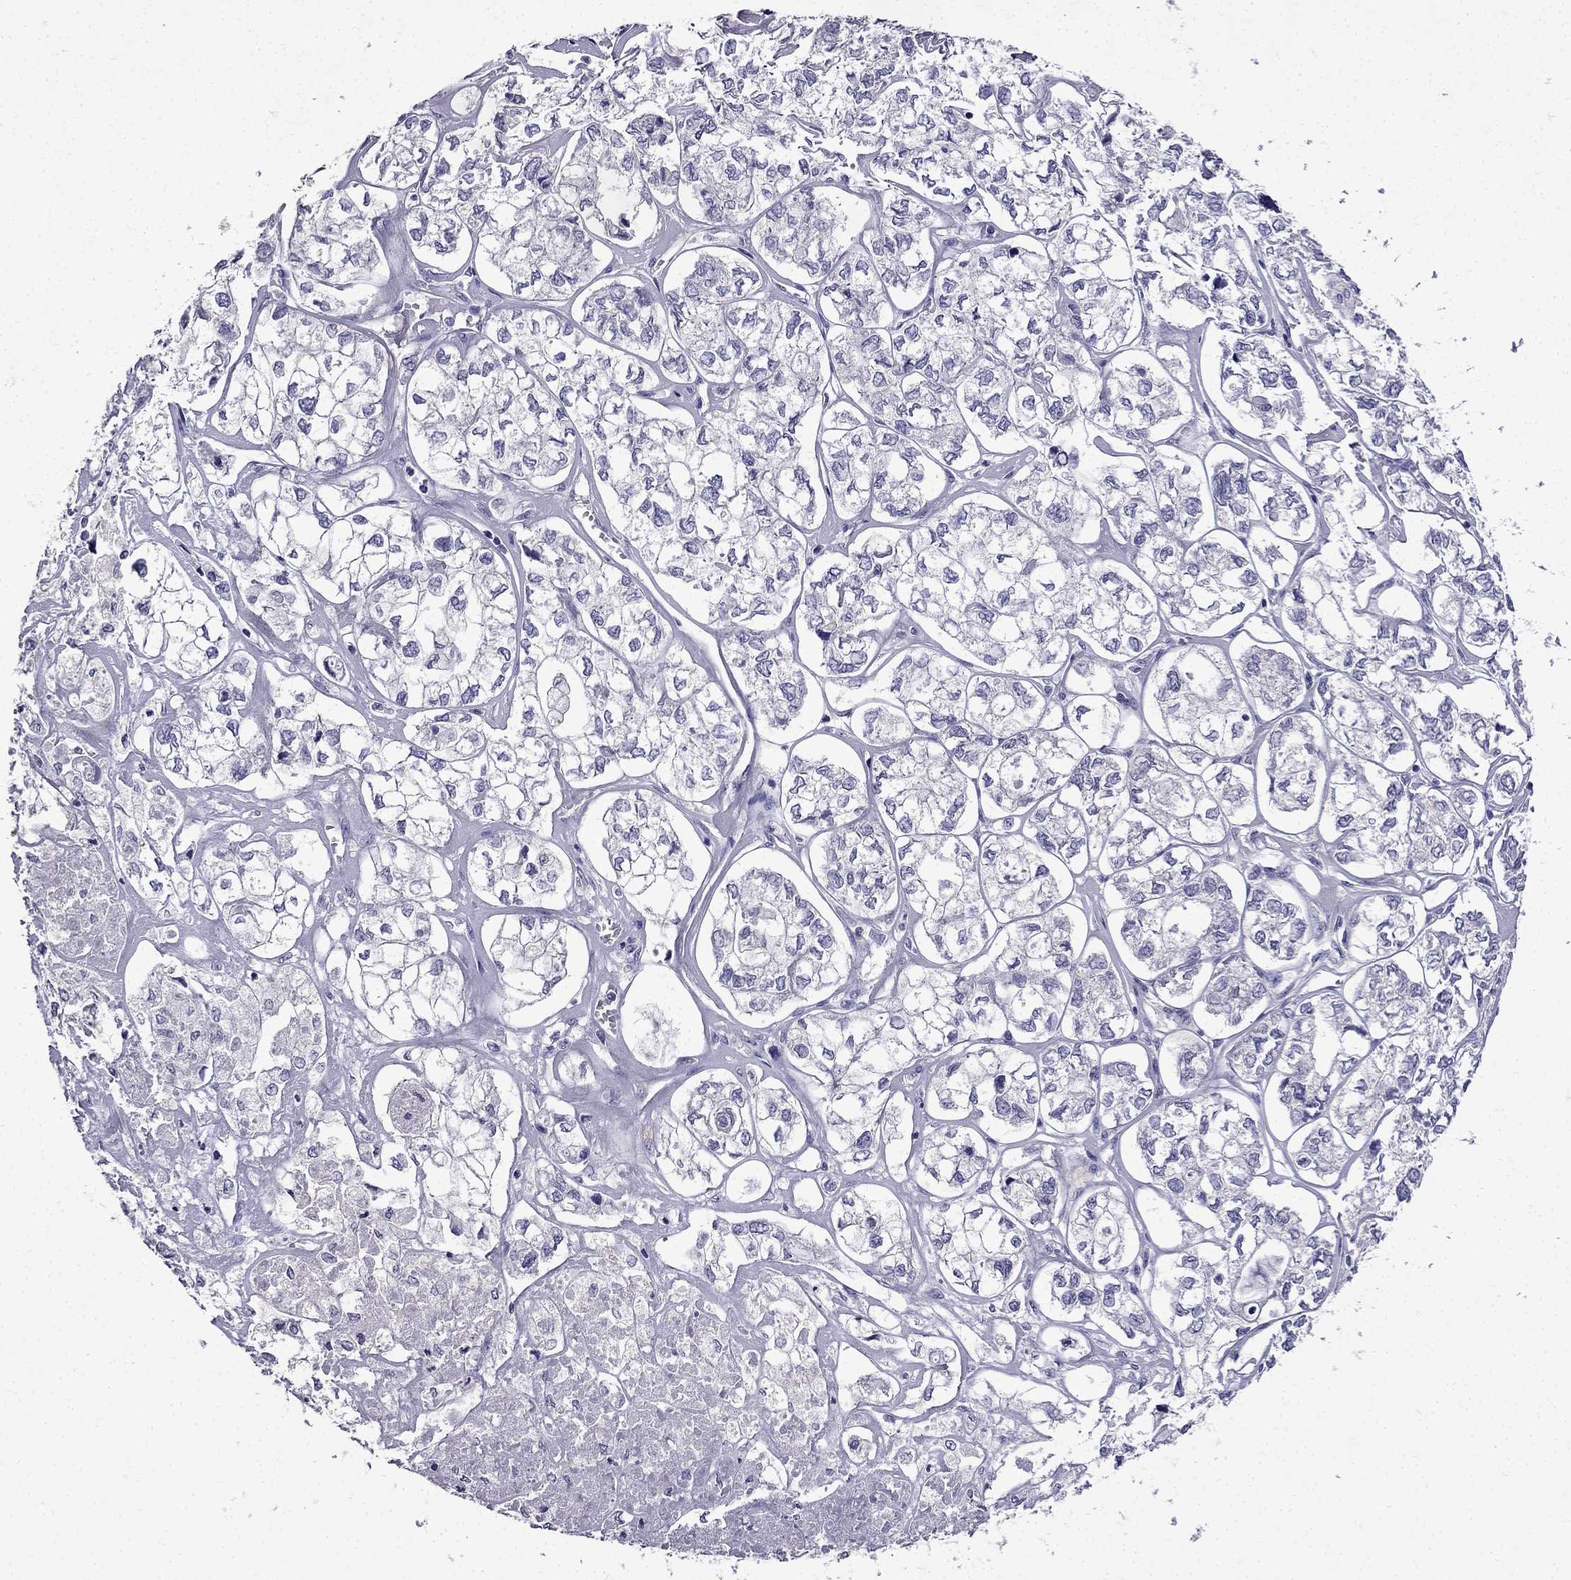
{"staining": {"intensity": "negative", "quantity": "none", "location": "none"}, "tissue": "ovarian cancer", "cell_type": "Tumor cells", "image_type": "cancer", "snomed": [{"axis": "morphology", "description": "Carcinoma, endometroid"}, {"axis": "topography", "description": "Ovary"}], "caption": "DAB (3,3'-diaminobenzidine) immunohistochemical staining of human endometroid carcinoma (ovarian) shows no significant expression in tumor cells.", "gene": "DNAH17", "patient": {"sex": "female", "age": 64}}